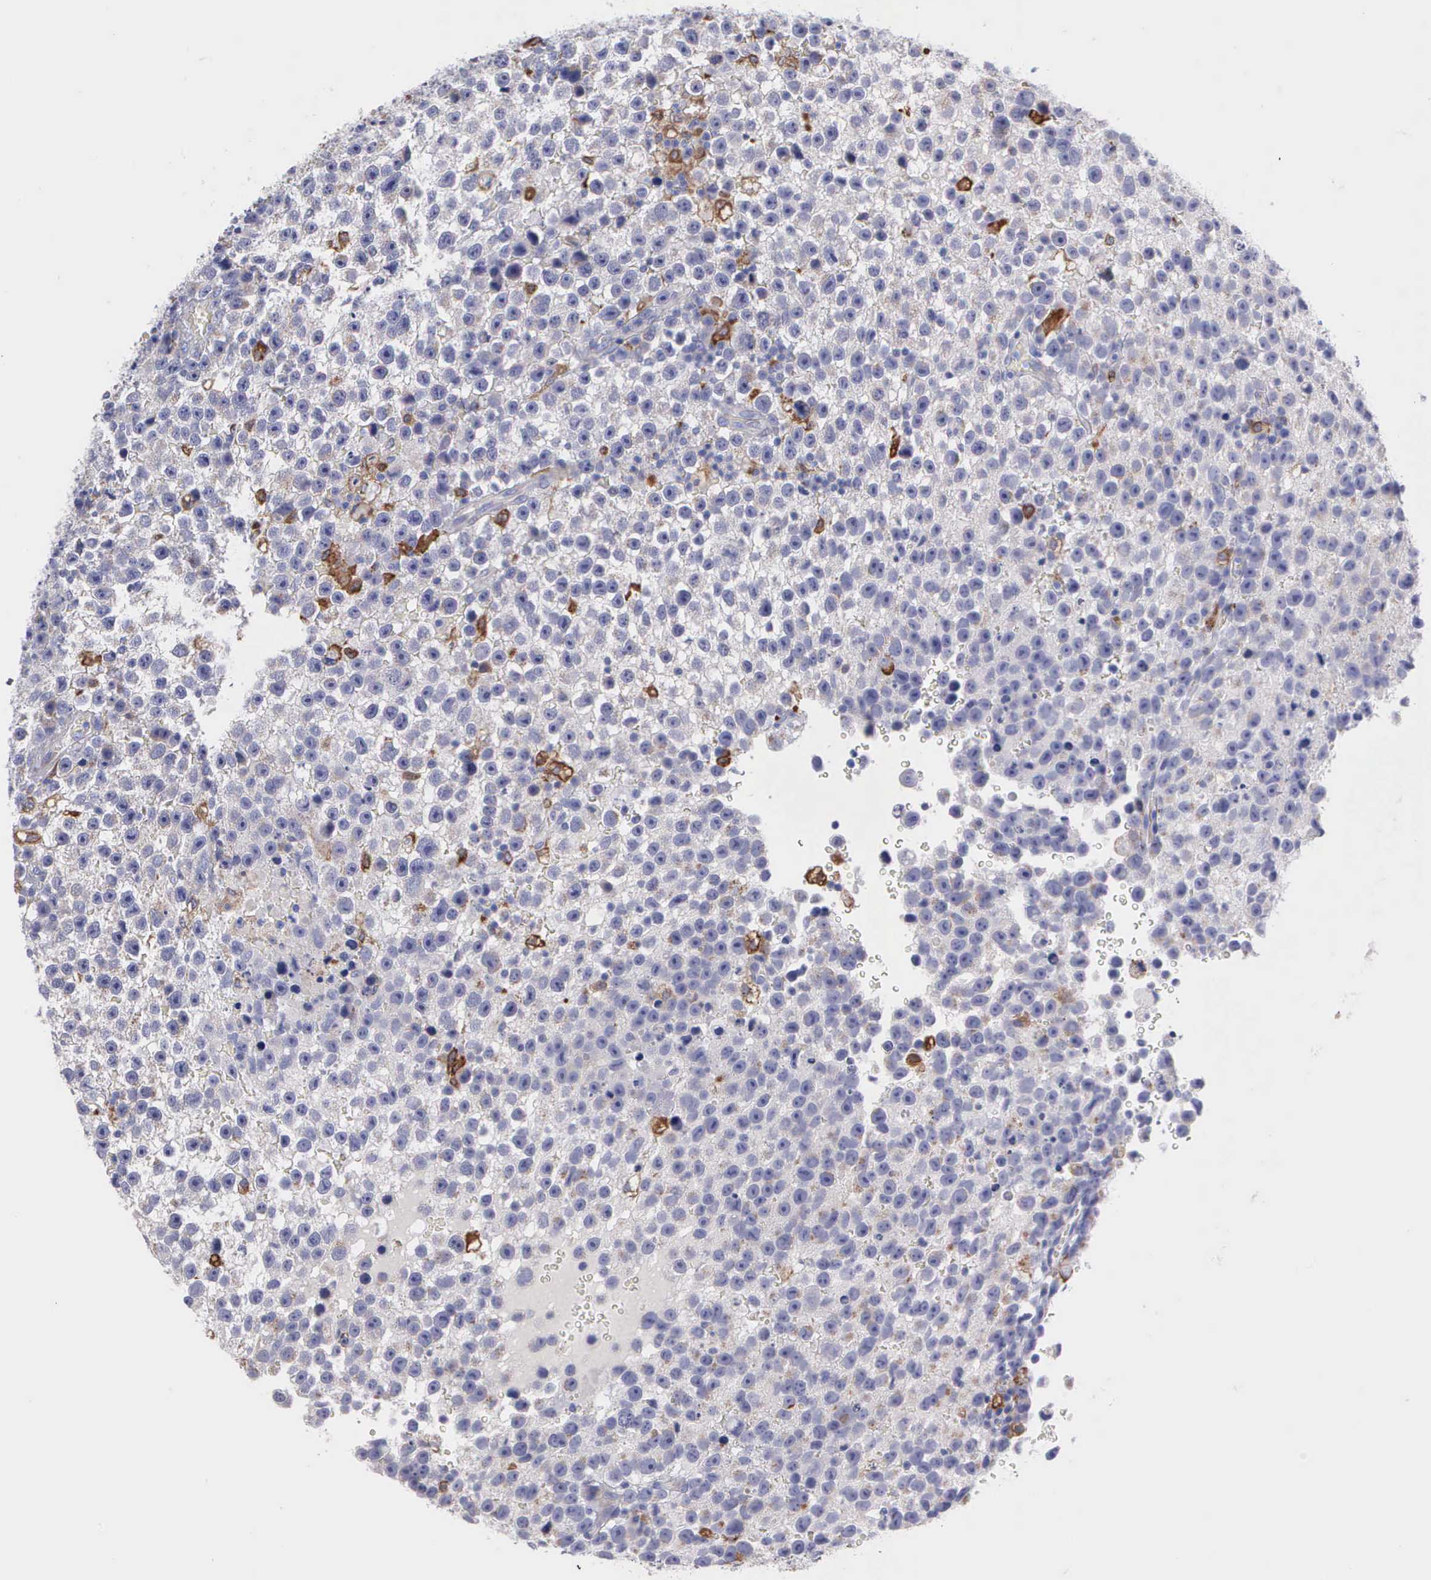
{"staining": {"intensity": "moderate", "quantity": "<25%", "location": "cytoplasmic/membranous"}, "tissue": "testis cancer", "cell_type": "Tumor cells", "image_type": "cancer", "snomed": [{"axis": "morphology", "description": "Seminoma, NOS"}, {"axis": "topography", "description": "Testis"}], "caption": "About <25% of tumor cells in human testis cancer demonstrate moderate cytoplasmic/membranous protein expression as visualized by brown immunohistochemical staining.", "gene": "TYRP1", "patient": {"sex": "male", "age": 33}}